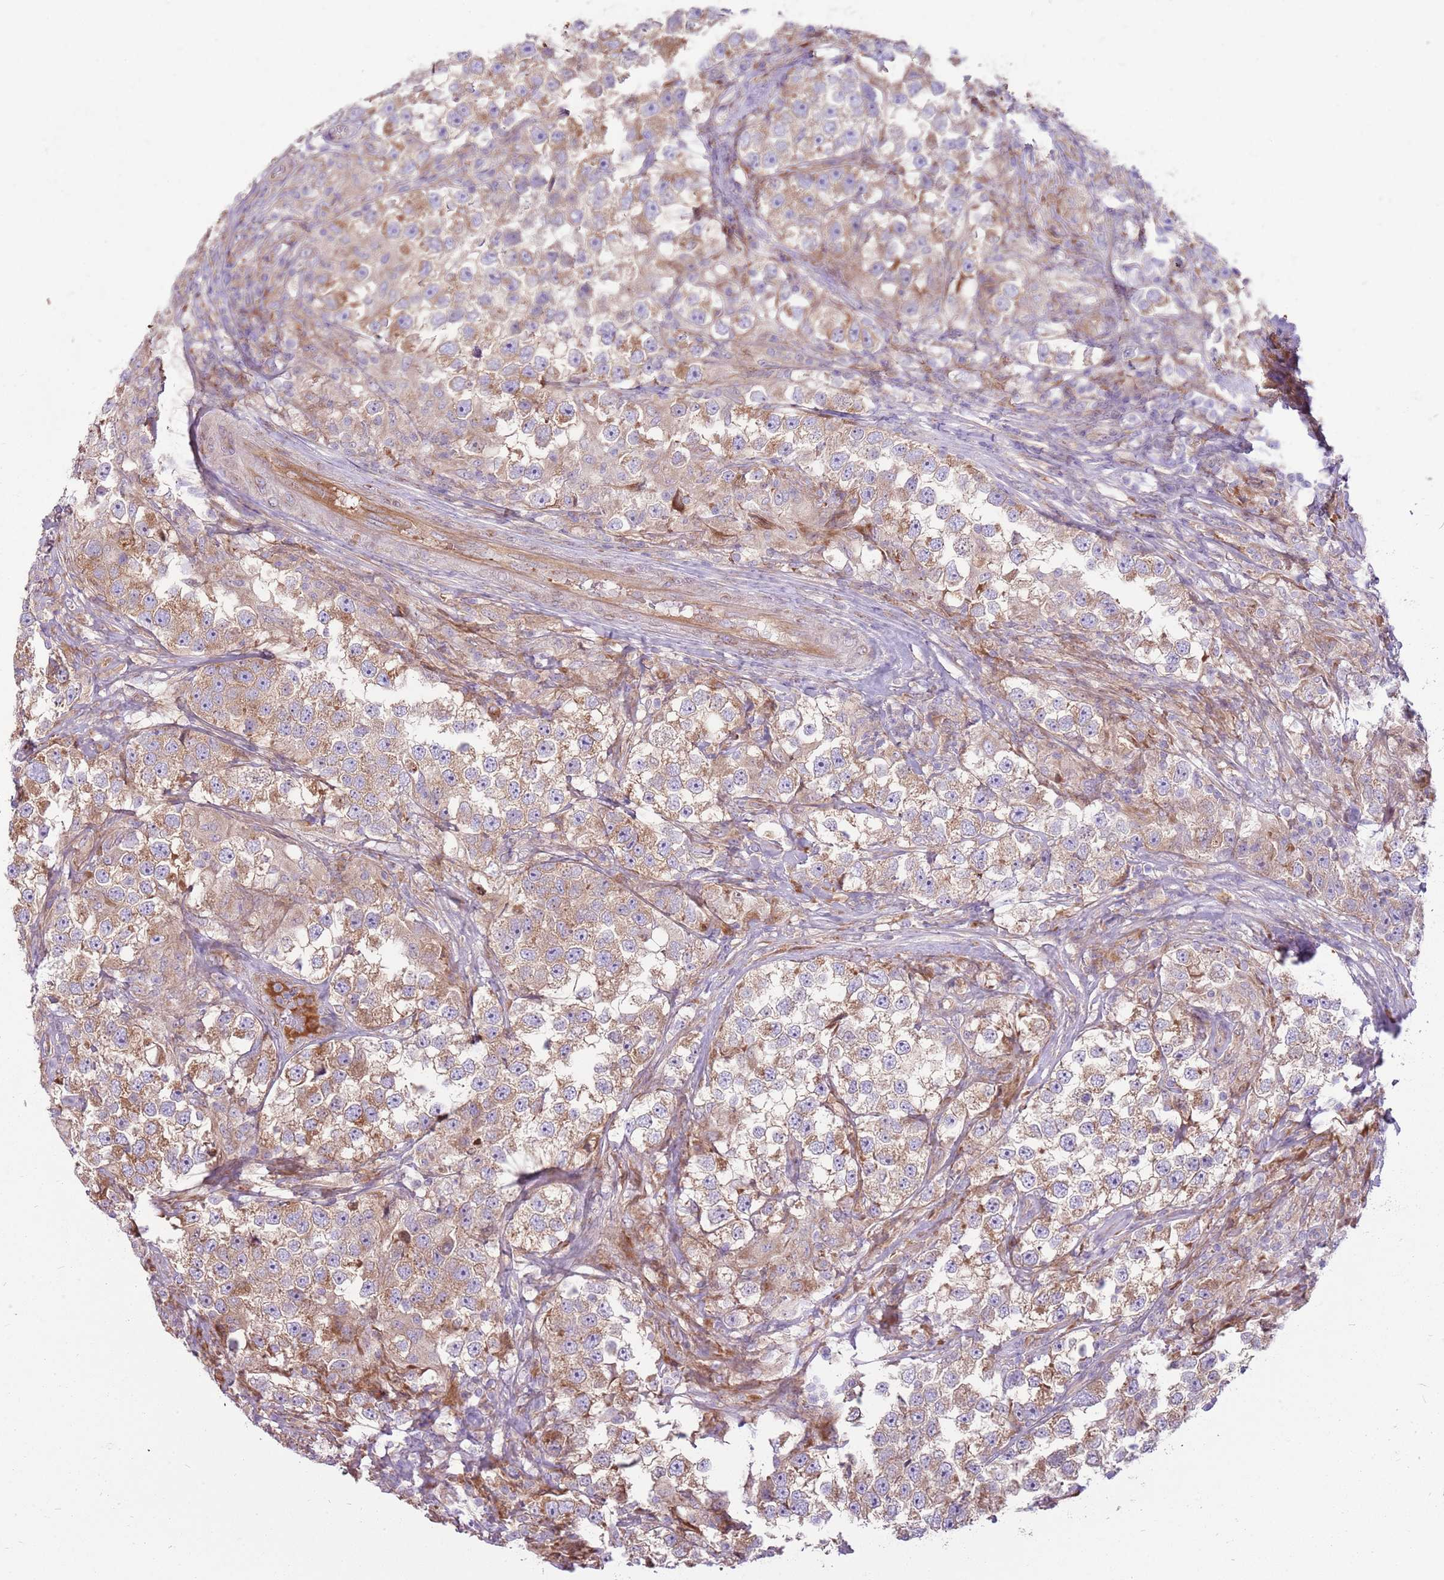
{"staining": {"intensity": "weak", "quantity": ">75%", "location": "cytoplasmic/membranous"}, "tissue": "testis cancer", "cell_type": "Tumor cells", "image_type": "cancer", "snomed": [{"axis": "morphology", "description": "Seminoma, NOS"}, {"axis": "topography", "description": "Testis"}], "caption": "The immunohistochemical stain highlights weak cytoplasmic/membranous expression in tumor cells of seminoma (testis) tissue.", "gene": "EMC1", "patient": {"sex": "male", "age": 46}}